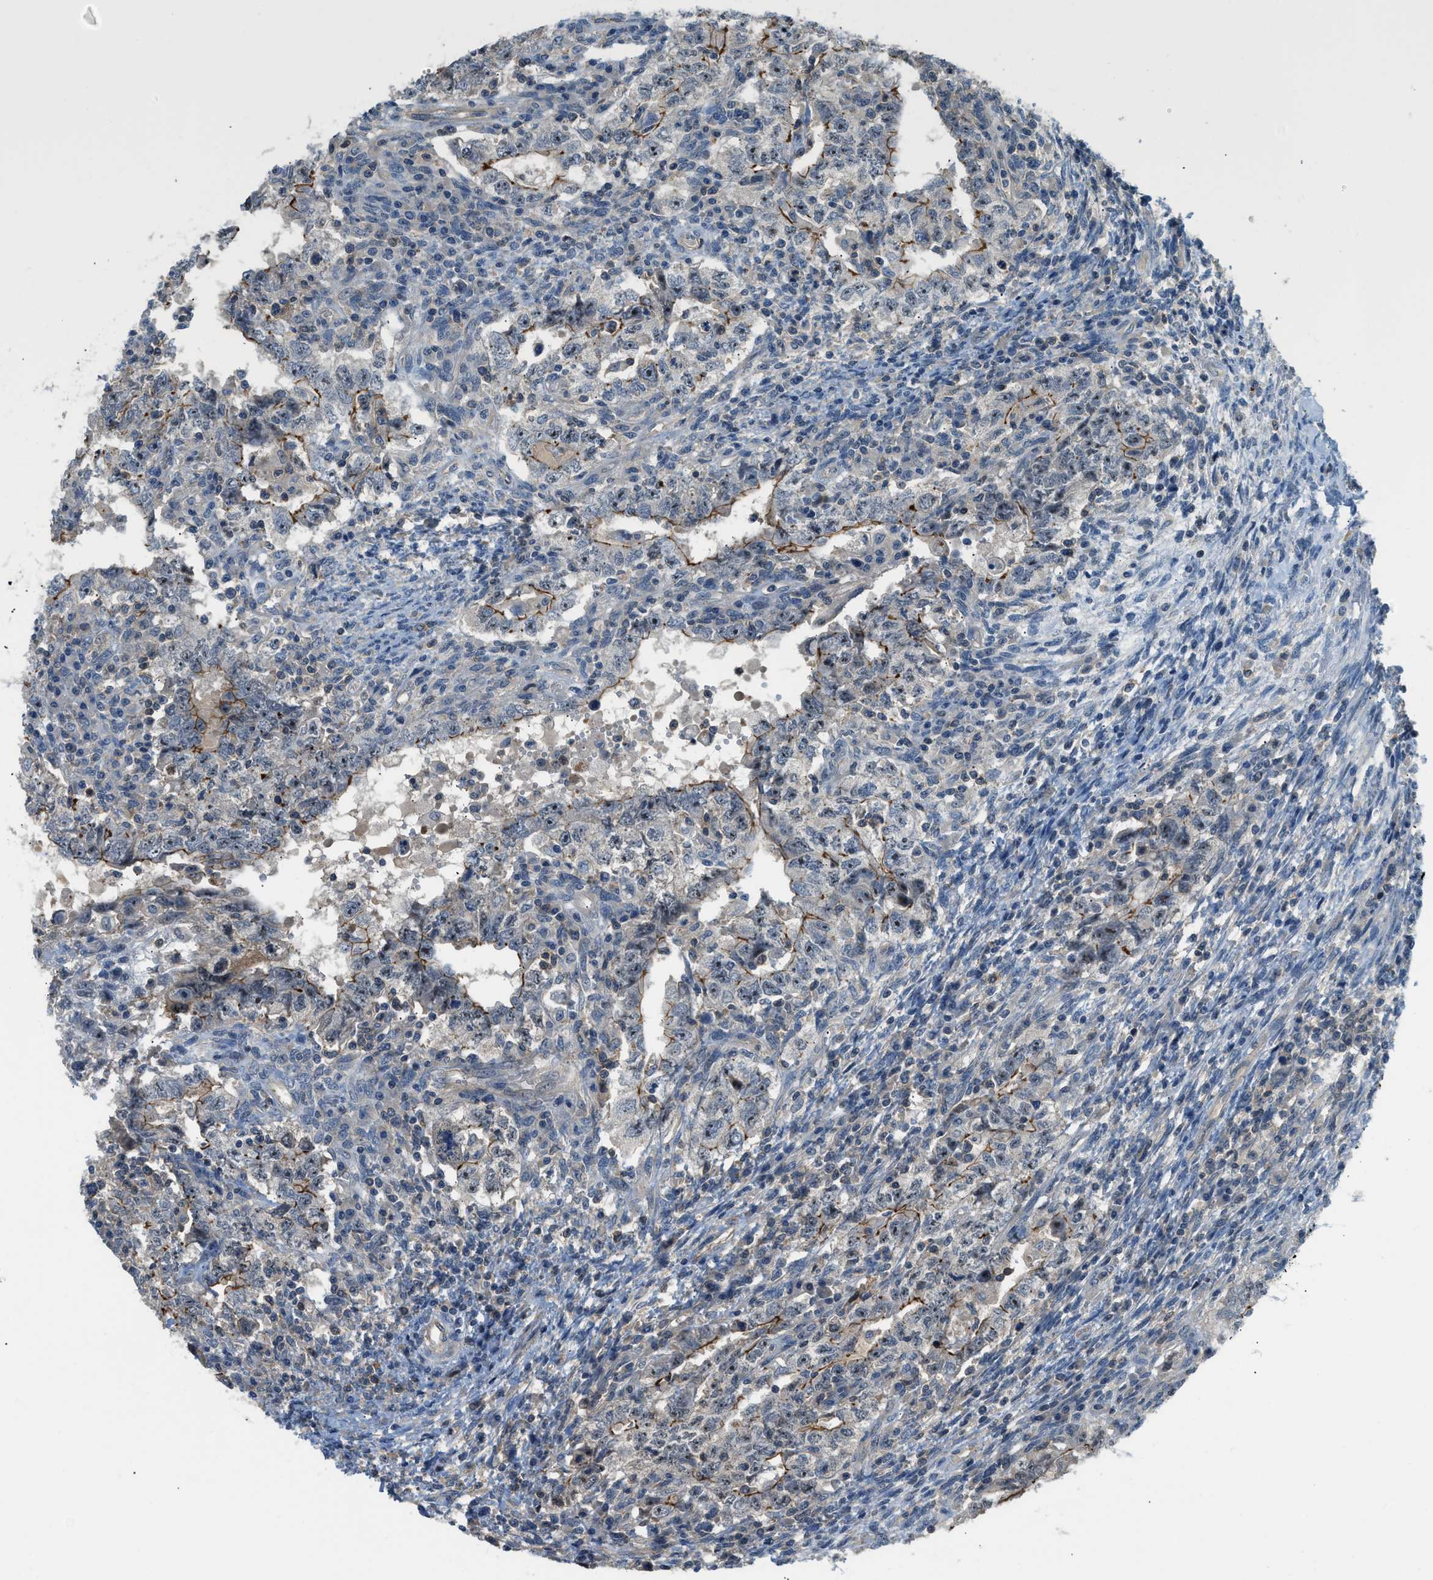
{"staining": {"intensity": "moderate", "quantity": "<25%", "location": "cytoplasmic/membranous"}, "tissue": "testis cancer", "cell_type": "Tumor cells", "image_type": "cancer", "snomed": [{"axis": "morphology", "description": "Carcinoma, Embryonal, NOS"}, {"axis": "topography", "description": "Testis"}], "caption": "Protein expression analysis of human embryonal carcinoma (testis) reveals moderate cytoplasmic/membranous expression in approximately <25% of tumor cells.", "gene": "CBLB", "patient": {"sex": "male", "age": 26}}